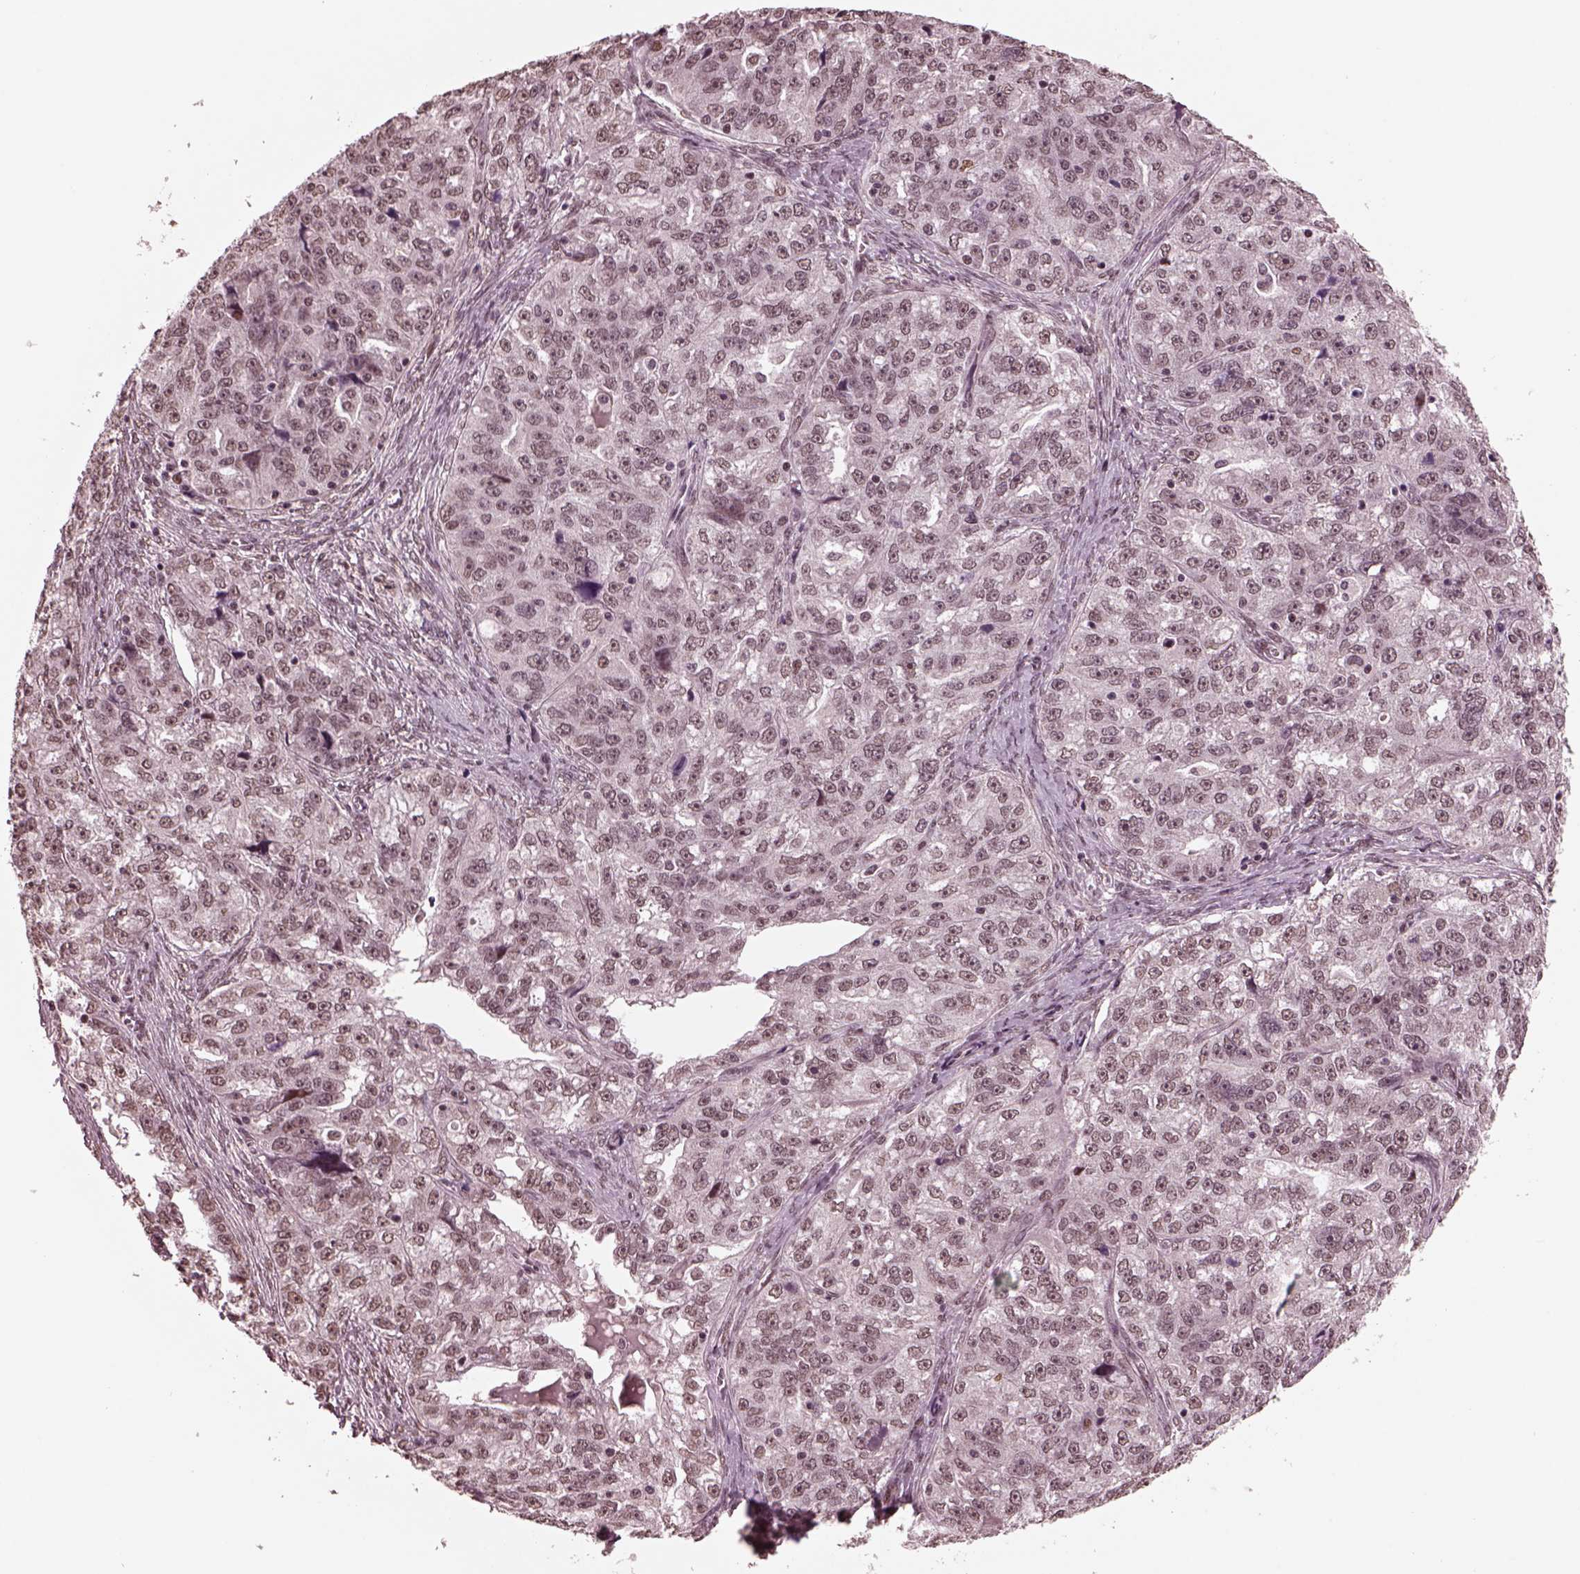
{"staining": {"intensity": "weak", "quantity": "25%-75%", "location": "nuclear"}, "tissue": "ovarian cancer", "cell_type": "Tumor cells", "image_type": "cancer", "snomed": [{"axis": "morphology", "description": "Cystadenocarcinoma, serous, NOS"}, {"axis": "topography", "description": "Ovary"}], "caption": "Immunohistochemistry (IHC) image of neoplastic tissue: ovarian serous cystadenocarcinoma stained using immunohistochemistry shows low levels of weak protein expression localized specifically in the nuclear of tumor cells, appearing as a nuclear brown color.", "gene": "NAP1L5", "patient": {"sex": "female", "age": 51}}